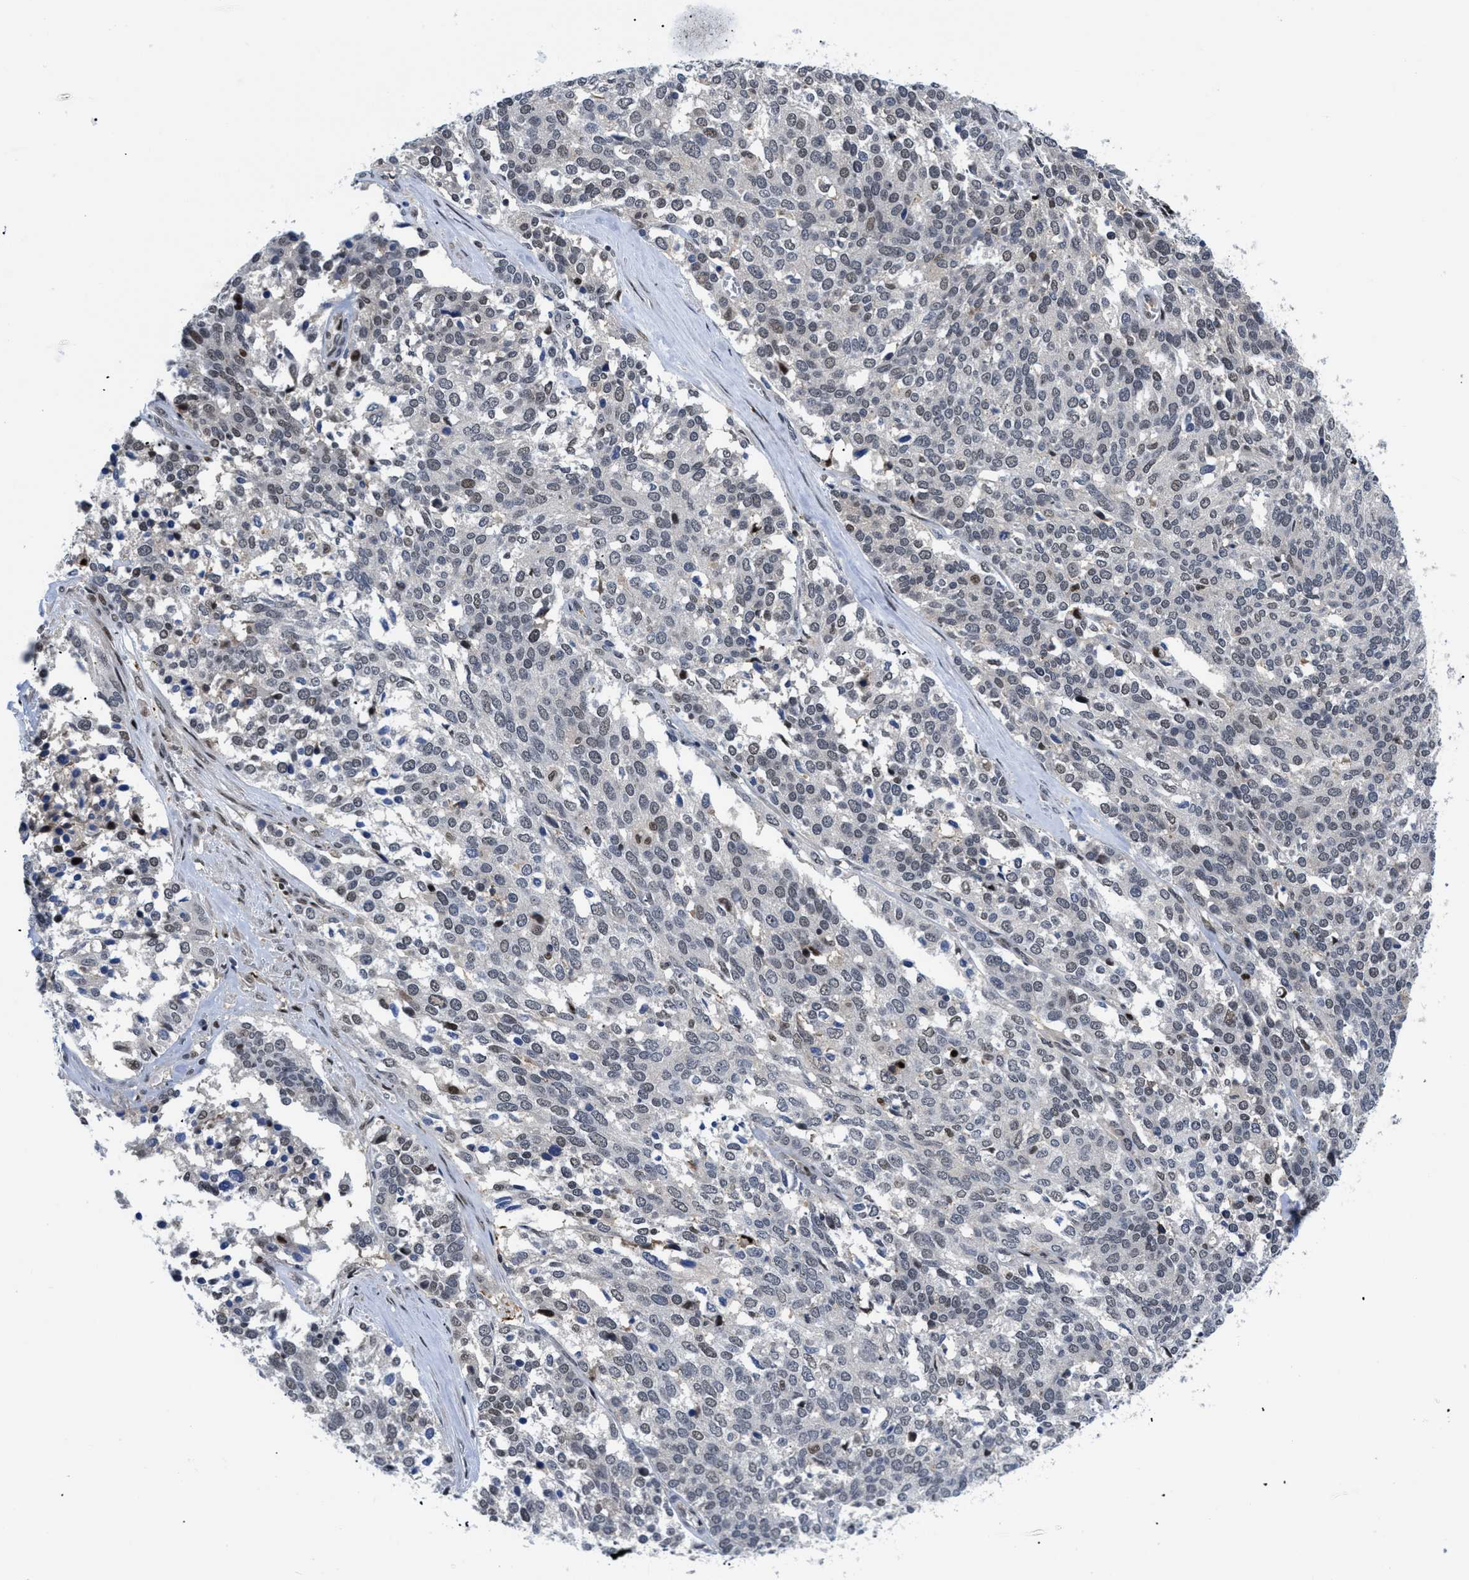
{"staining": {"intensity": "weak", "quantity": "25%-75%", "location": "nuclear"}, "tissue": "ovarian cancer", "cell_type": "Tumor cells", "image_type": "cancer", "snomed": [{"axis": "morphology", "description": "Cystadenocarcinoma, serous, NOS"}, {"axis": "topography", "description": "Ovary"}], "caption": "A histopathology image of human serous cystadenocarcinoma (ovarian) stained for a protein exhibits weak nuclear brown staining in tumor cells. The protein of interest is shown in brown color, while the nuclei are stained blue.", "gene": "SLC29A2", "patient": {"sex": "female", "age": 44}}